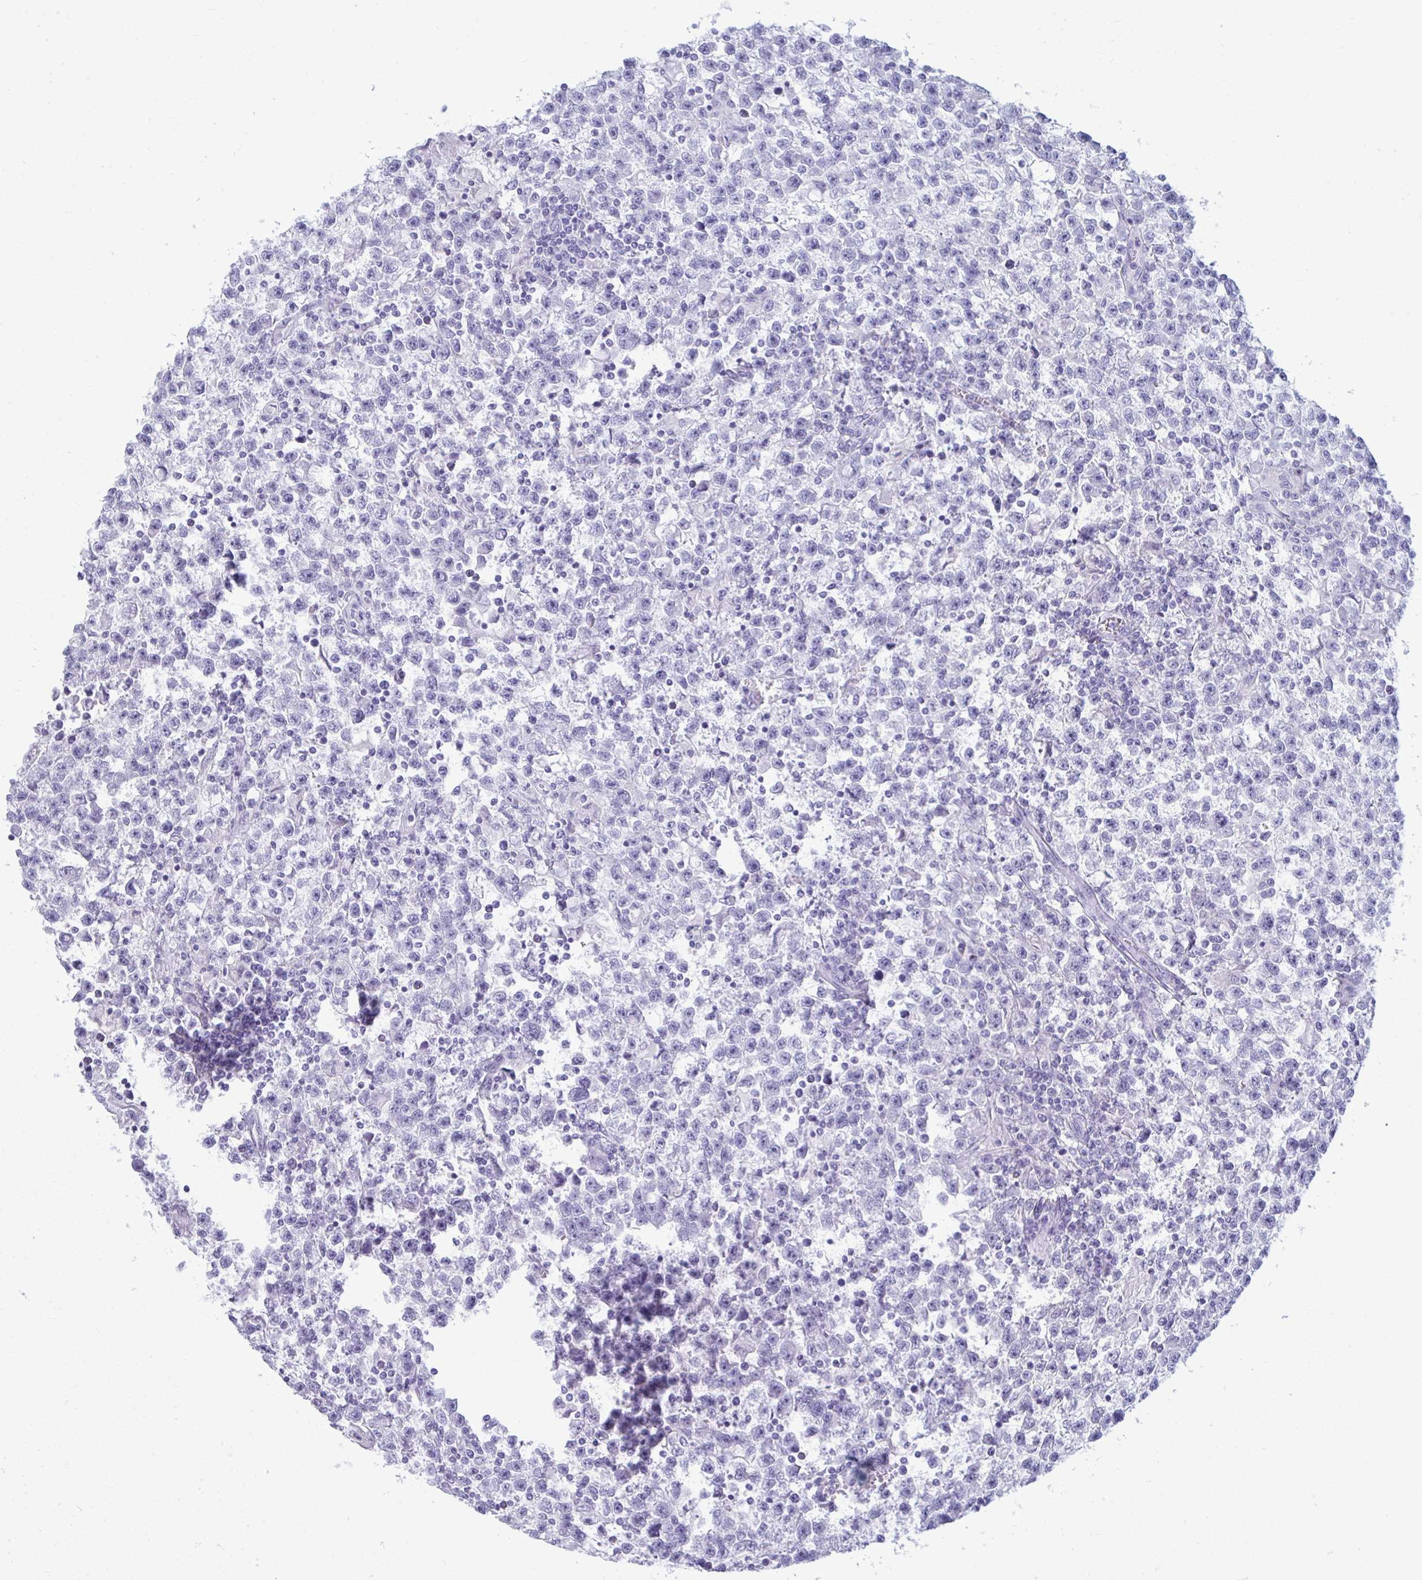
{"staining": {"intensity": "negative", "quantity": "none", "location": "none"}, "tissue": "testis cancer", "cell_type": "Tumor cells", "image_type": "cancer", "snomed": [{"axis": "morphology", "description": "Seminoma, NOS"}, {"axis": "topography", "description": "Testis"}], "caption": "This is an immunohistochemistry photomicrograph of testis seminoma. There is no expression in tumor cells.", "gene": "ANKRD60", "patient": {"sex": "male", "age": 31}}